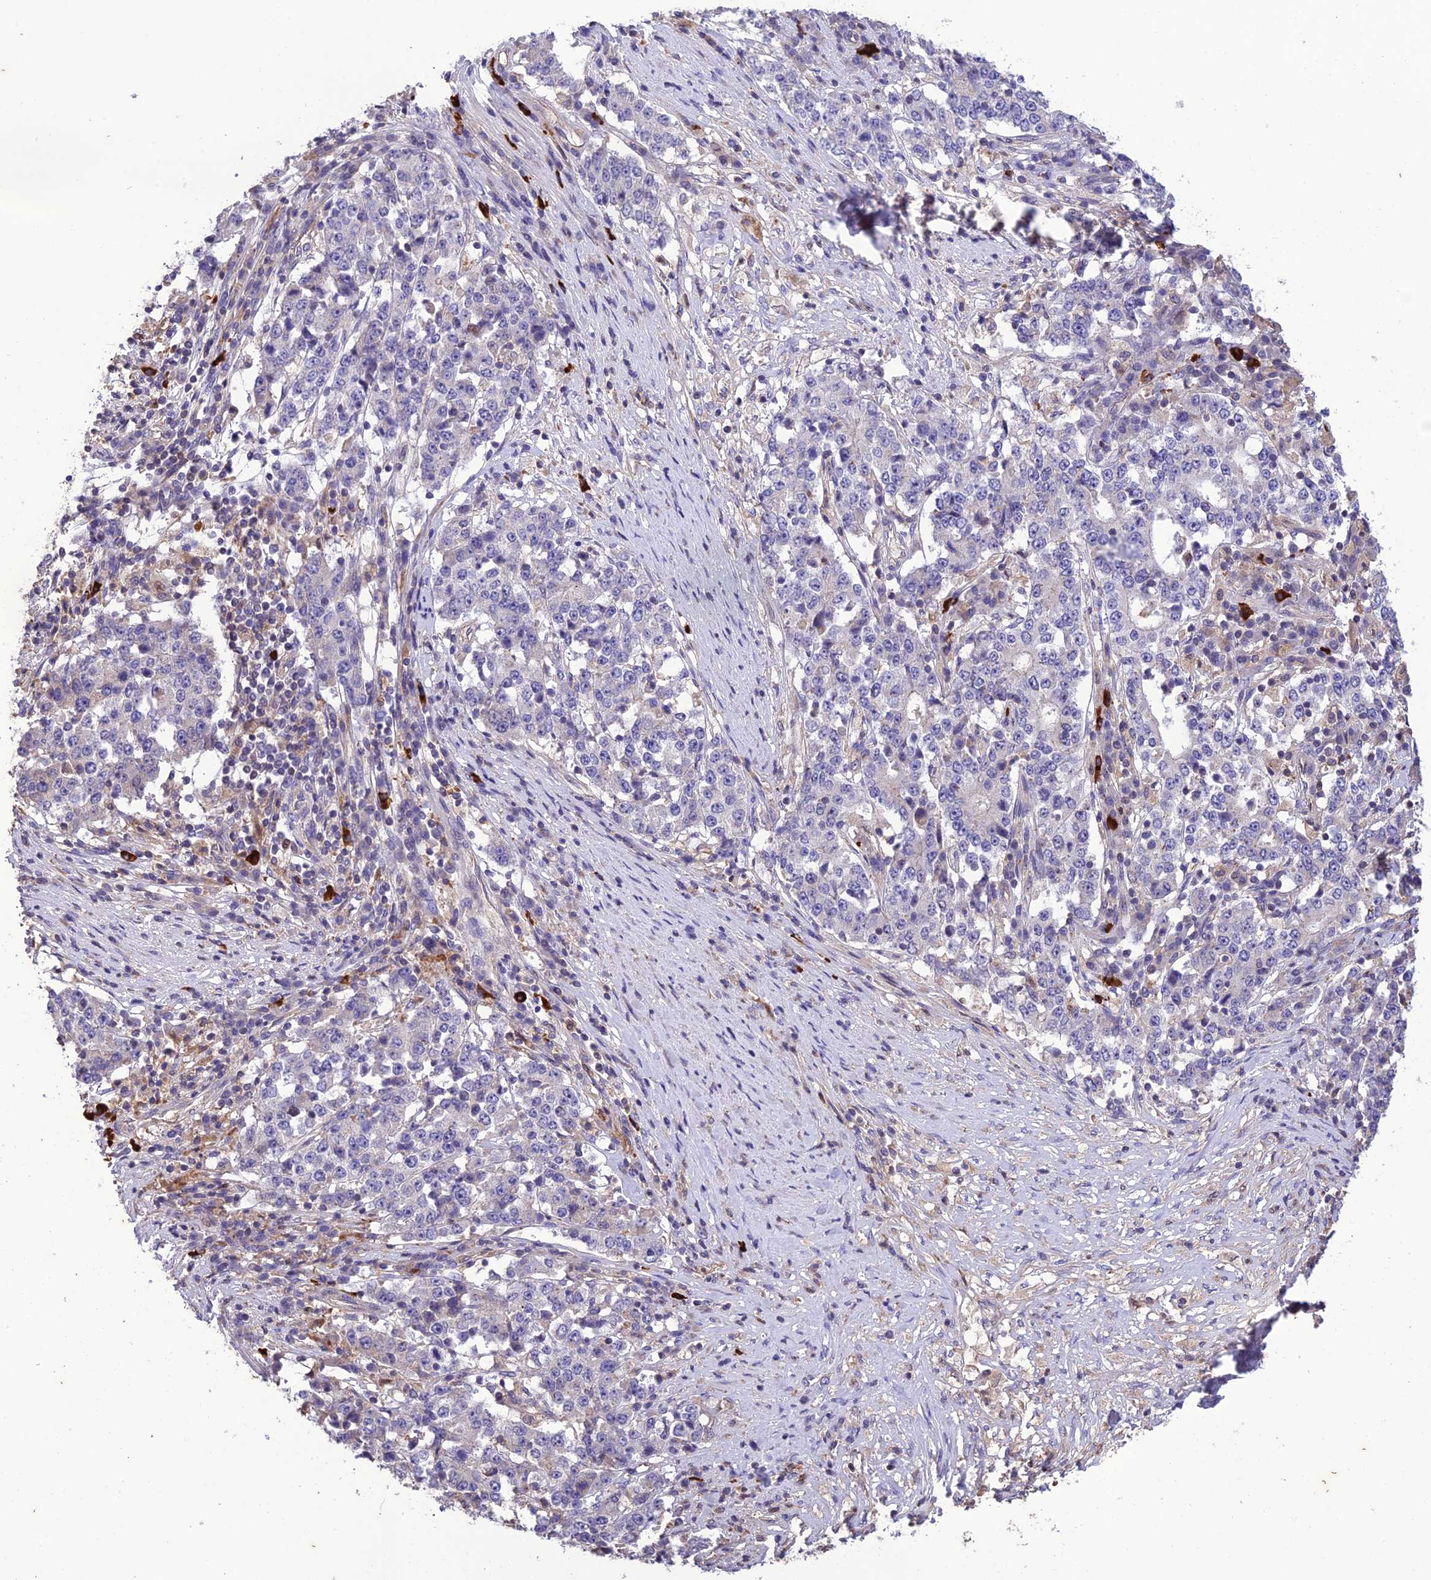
{"staining": {"intensity": "negative", "quantity": "none", "location": "none"}, "tissue": "stomach cancer", "cell_type": "Tumor cells", "image_type": "cancer", "snomed": [{"axis": "morphology", "description": "Adenocarcinoma, NOS"}, {"axis": "topography", "description": "Stomach"}], "caption": "Adenocarcinoma (stomach) was stained to show a protein in brown. There is no significant staining in tumor cells.", "gene": "MIOS", "patient": {"sex": "male", "age": 59}}